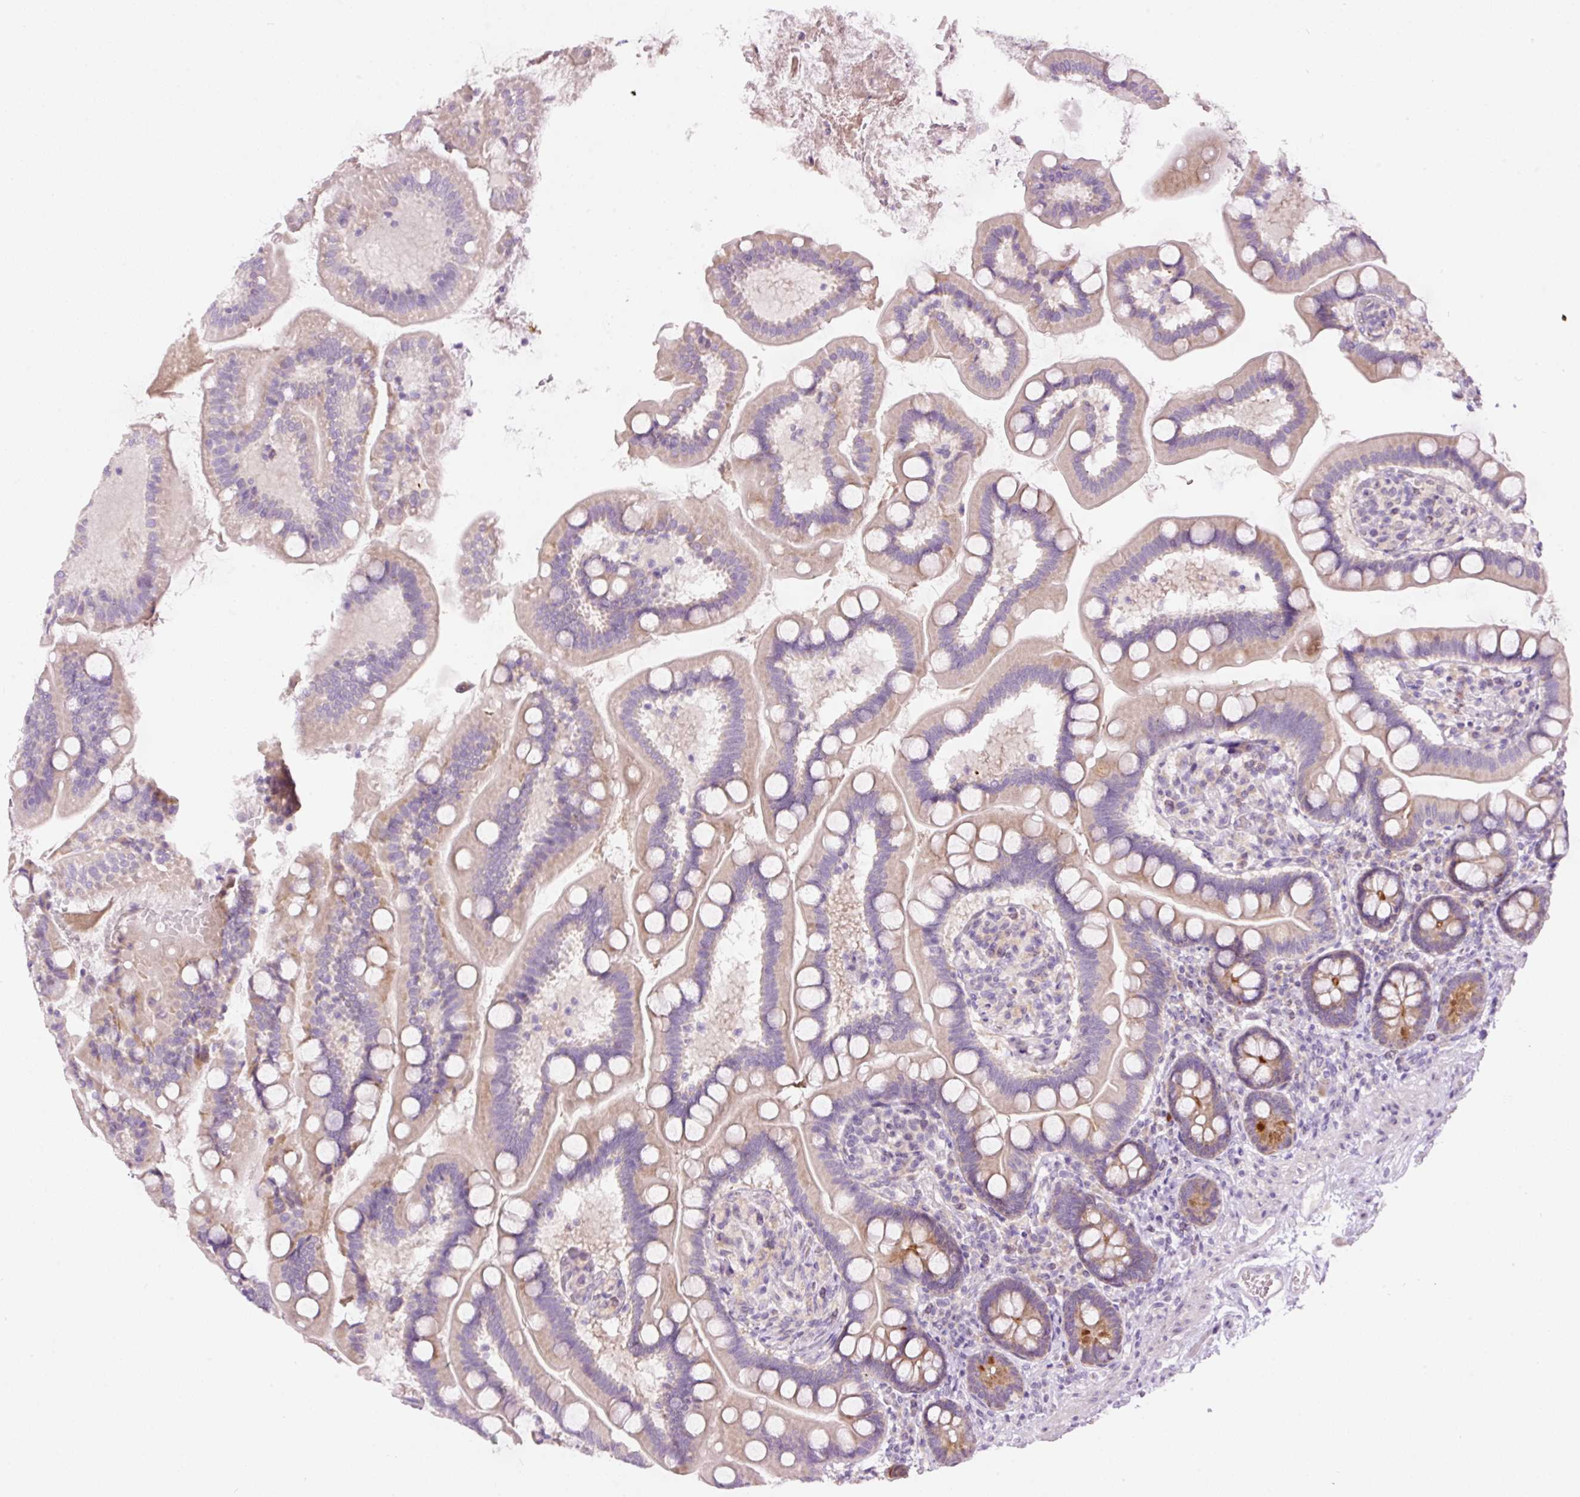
{"staining": {"intensity": "moderate", "quantity": "25%-75%", "location": "cytoplasmic/membranous"}, "tissue": "small intestine", "cell_type": "Glandular cells", "image_type": "normal", "snomed": [{"axis": "morphology", "description": "Normal tissue, NOS"}, {"axis": "topography", "description": "Small intestine"}], "caption": "IHC photomicrograph of benign small intestine: human small intestine stained using immunohistochemistry (IHC) demonstrates medium levels of moderate protein expression localized specifically in the cytoplasmic/membranous of glandular cells, appearing as a cytoplasmic/membranous brown color.", "gene": "RSPO2", "patient": {"sex": "female", "age": 64}}